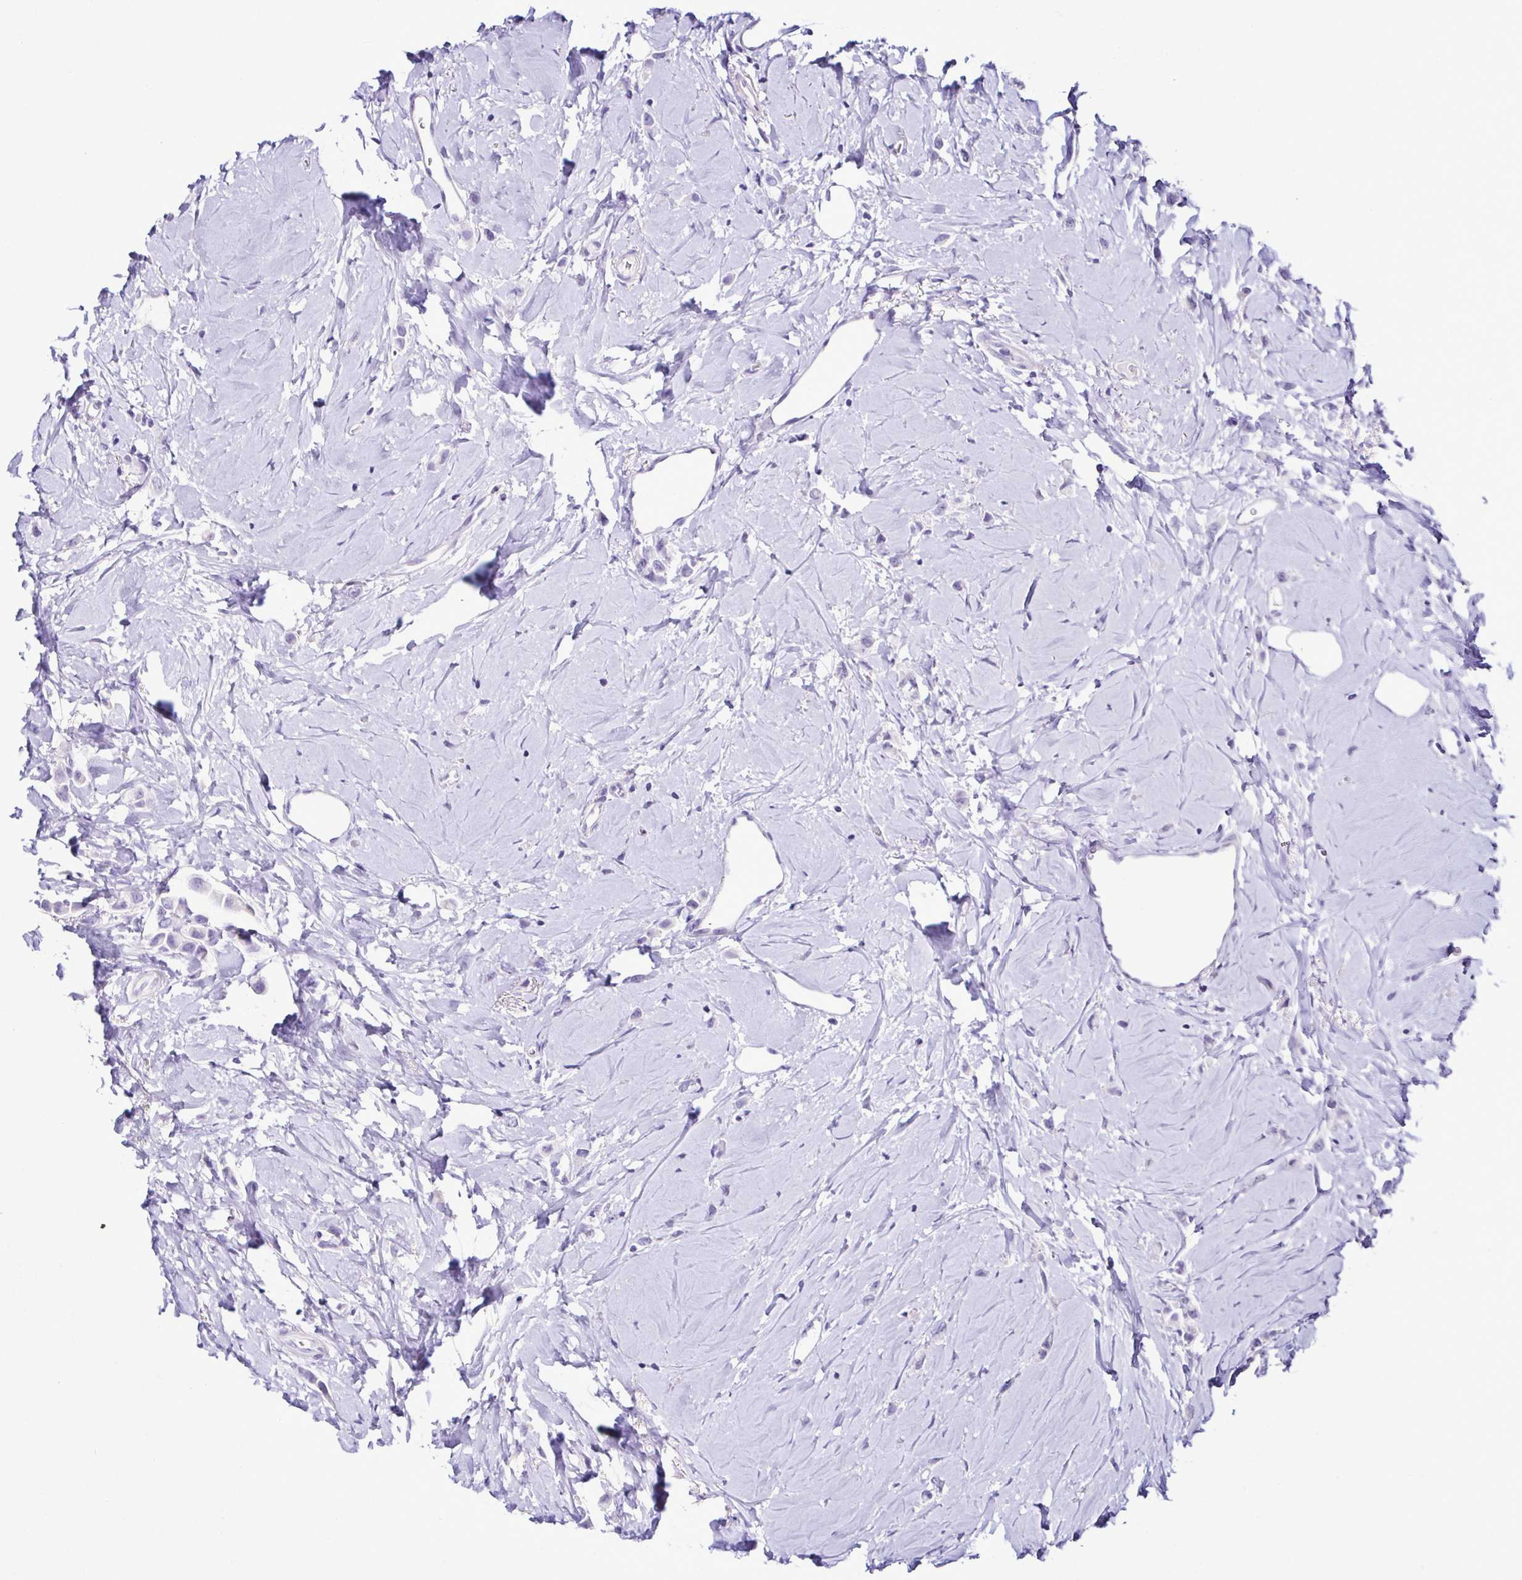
{"staining": {"intensity": "negative", "quantity": "none", "location": "none"}, "tissue": "breast cancer", "cell_type": "Tumor cells", "image_type": "cancer", "snomed": [{"axis": "morphology", "description": "Lobular carcinoma"}, {"axis": "topography", "description": "Breast"}], "caption": "Immunohistochemical staining of human breast cancer displays no significant expression in tumor cells.", "gene": "SRL", "patient": {"sex": "female", "age": 66}}